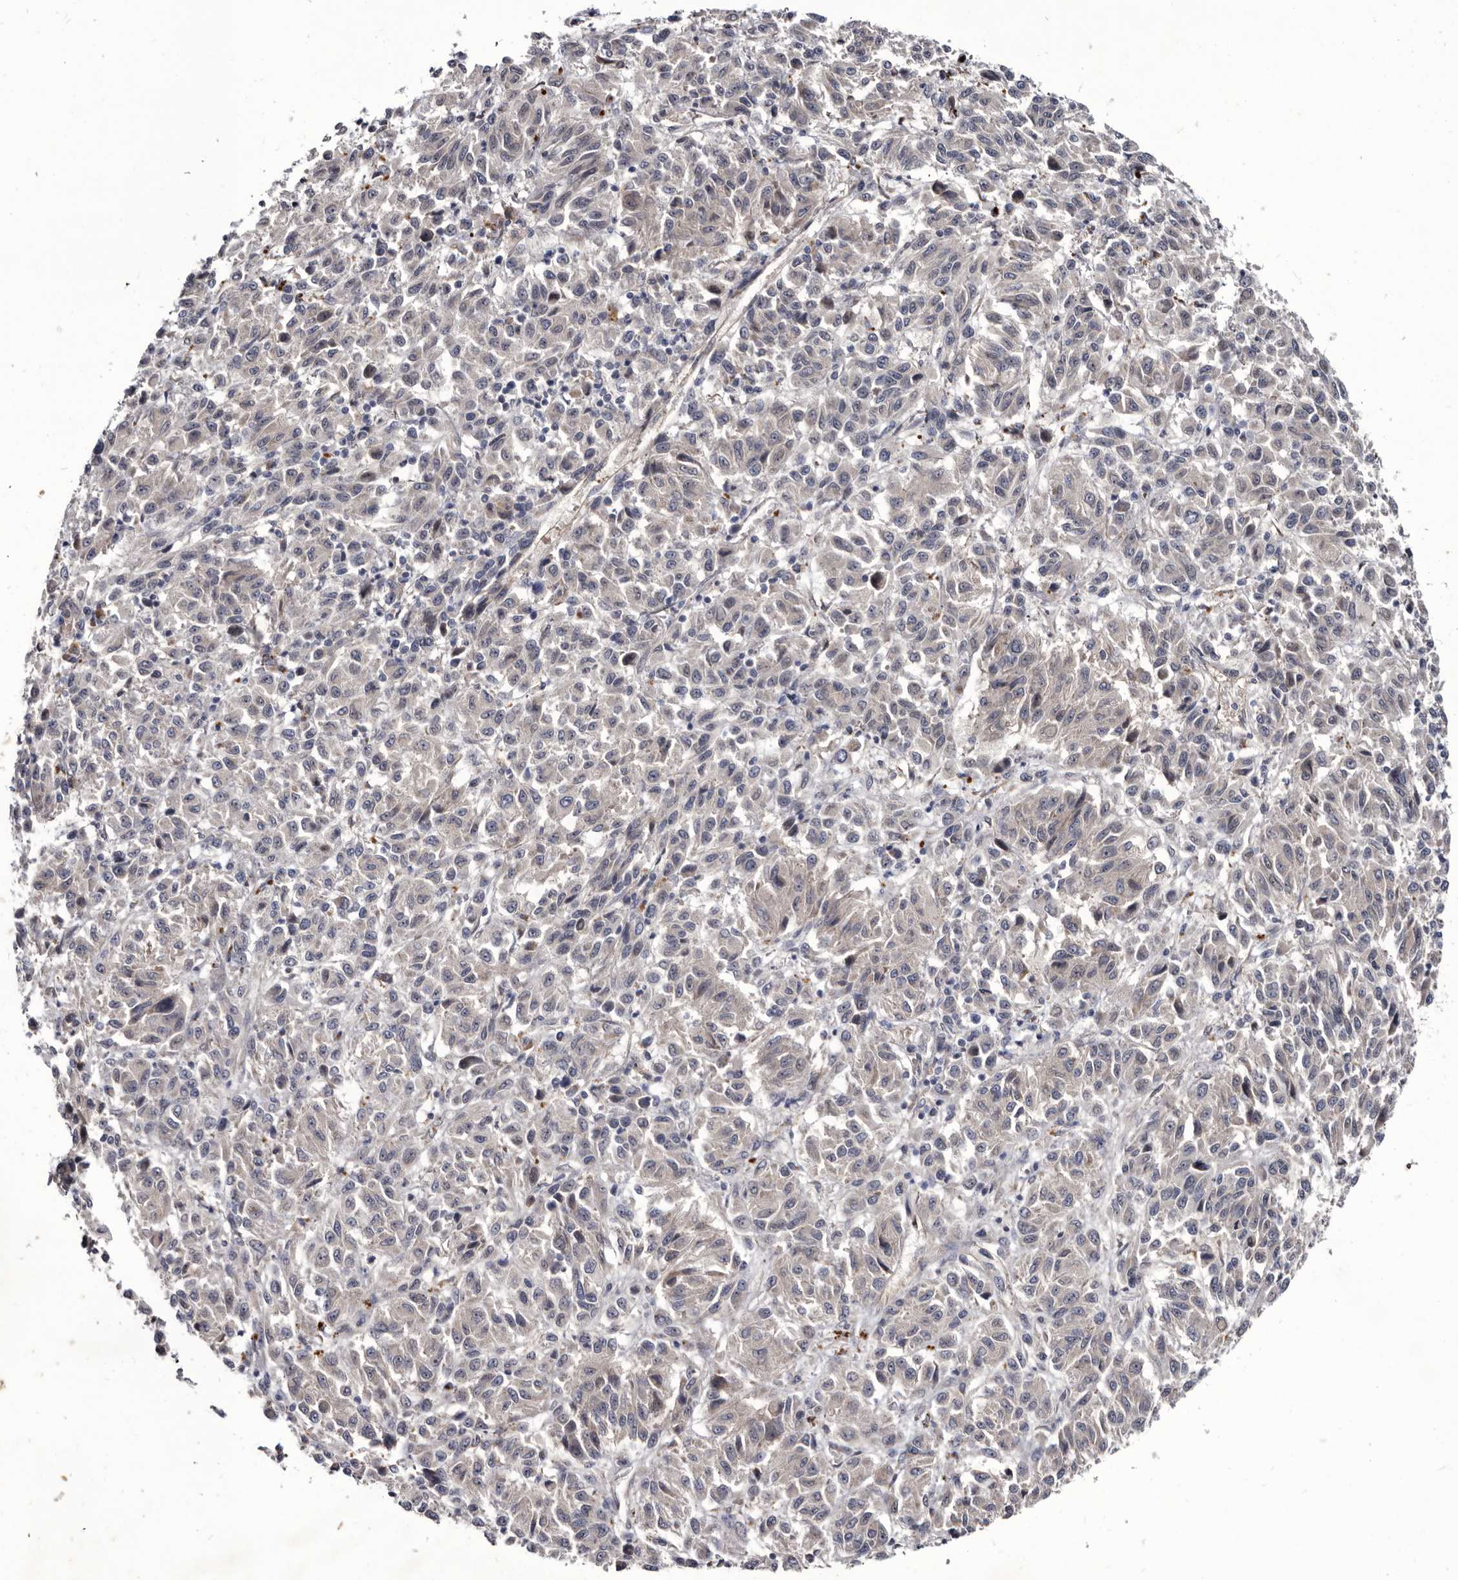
{"staining": {"intensity": "negative", "quantity": "none", "location": "none"}, "tissue": "melanoma", "cell_type": "Tumor cells", "image_type": "cancer", "snomed": [{"axis": "morphology", "description": "Malignant melanoma, Metastatic site"}, {"axis": "topography", "description": "Lung"}], "caption": "Immunohistochemistry micrograph of human melanoma stained for a protein (brown), which shows no staining in tumor cells.", "gene": "PROM1", "patient": {"sex": "male", "age": 64}}